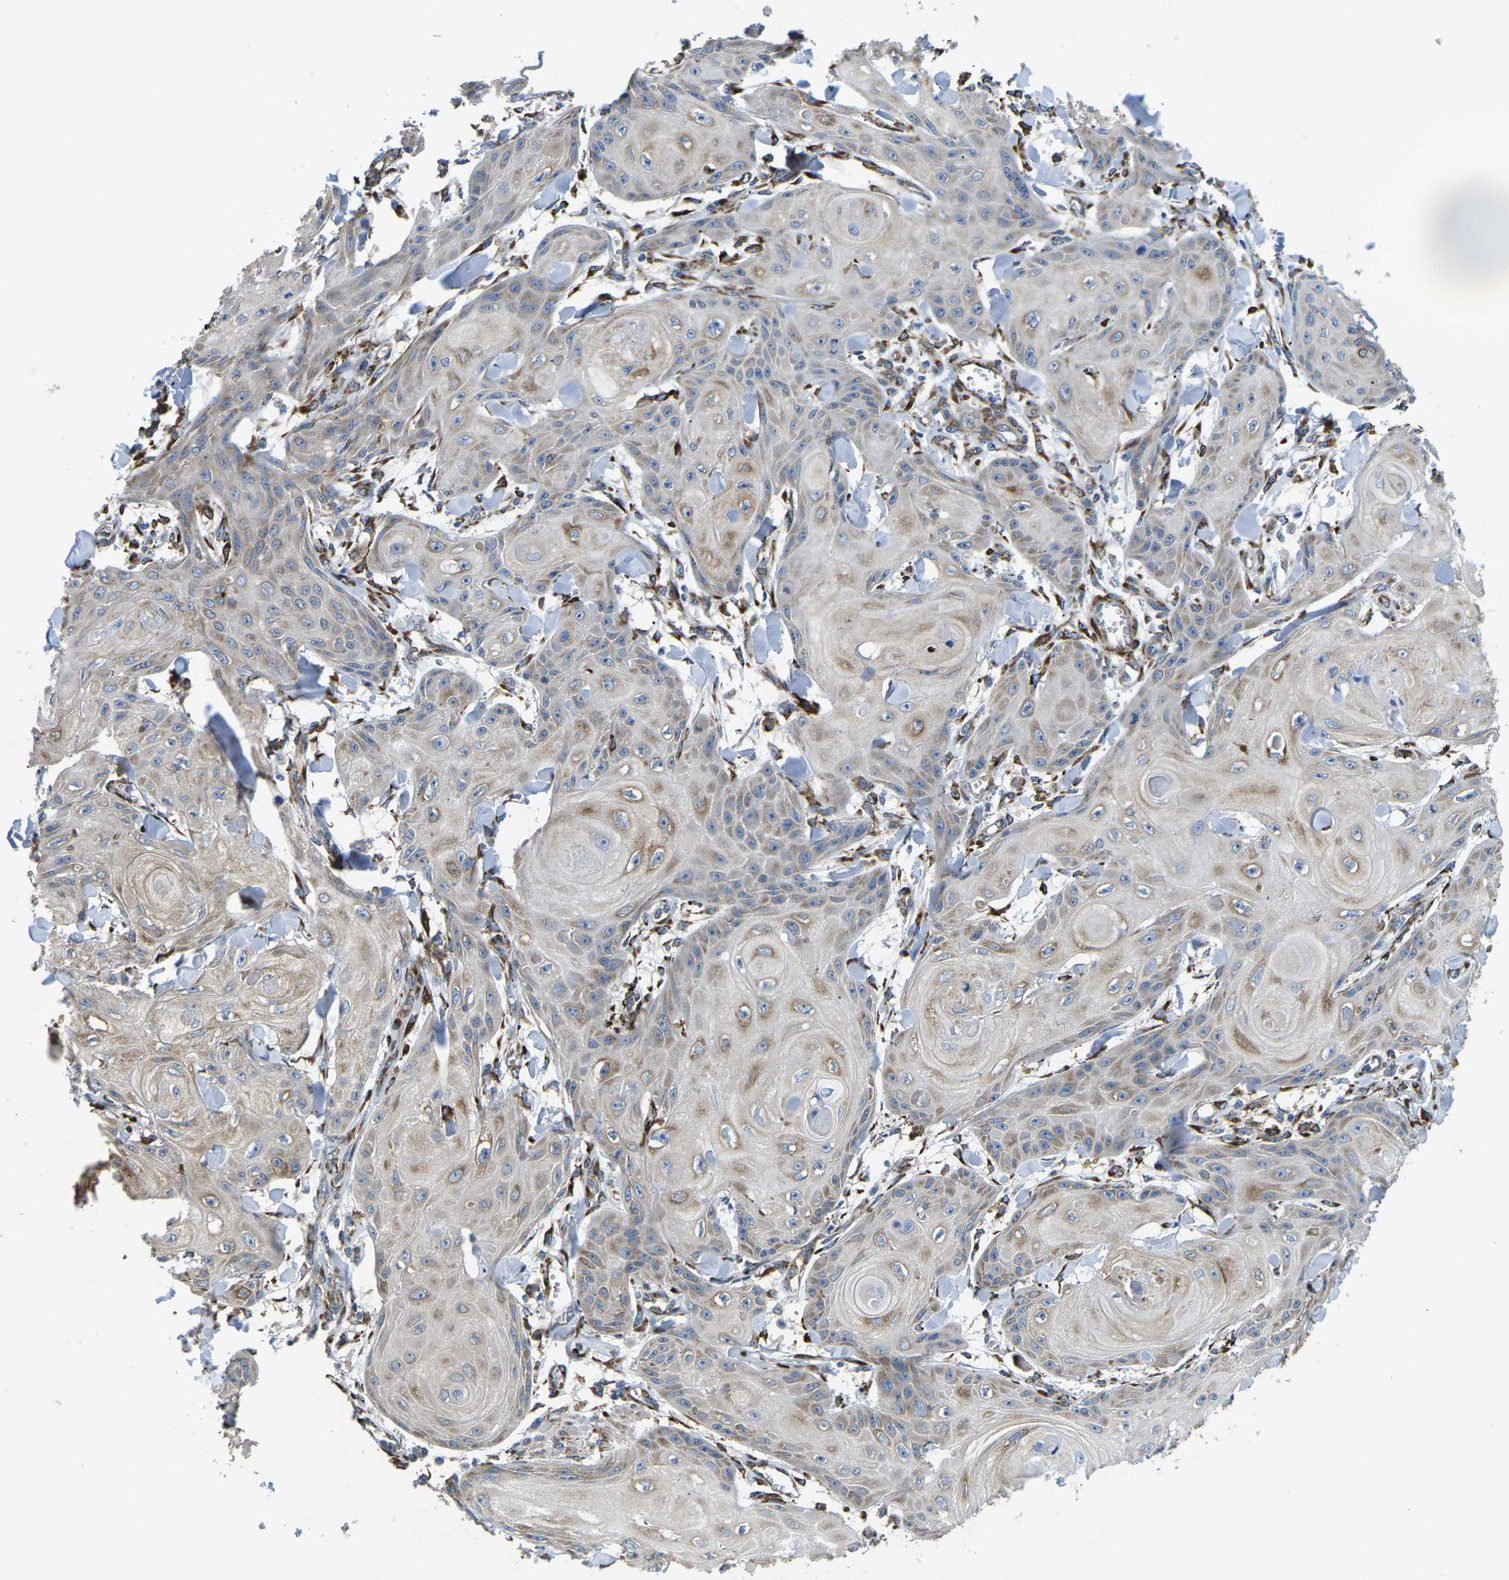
{"staining": {"intensity": "weak", "quantity": "25%-75%", "location": "cytoplasmic/membranous"}, "tissue": "skin cancer", "cell_type": "Tumor cells", "image_type": "cancer", "snomed": [{"axis": "morphology", "description": "Squamous cell carcinoma, NOS"}, {"axis": "topography", "description": "Skin"}], "caption": "Approximately 25%-75% of tumor cells in human skin squamous cell carcinoma demonstrate weak cytoplasmic/membranous protein positivity as visualized by brown immunohistochemical staining.", "gene": "PDZD8", "patient": {"sex": "male", "age": 74}}